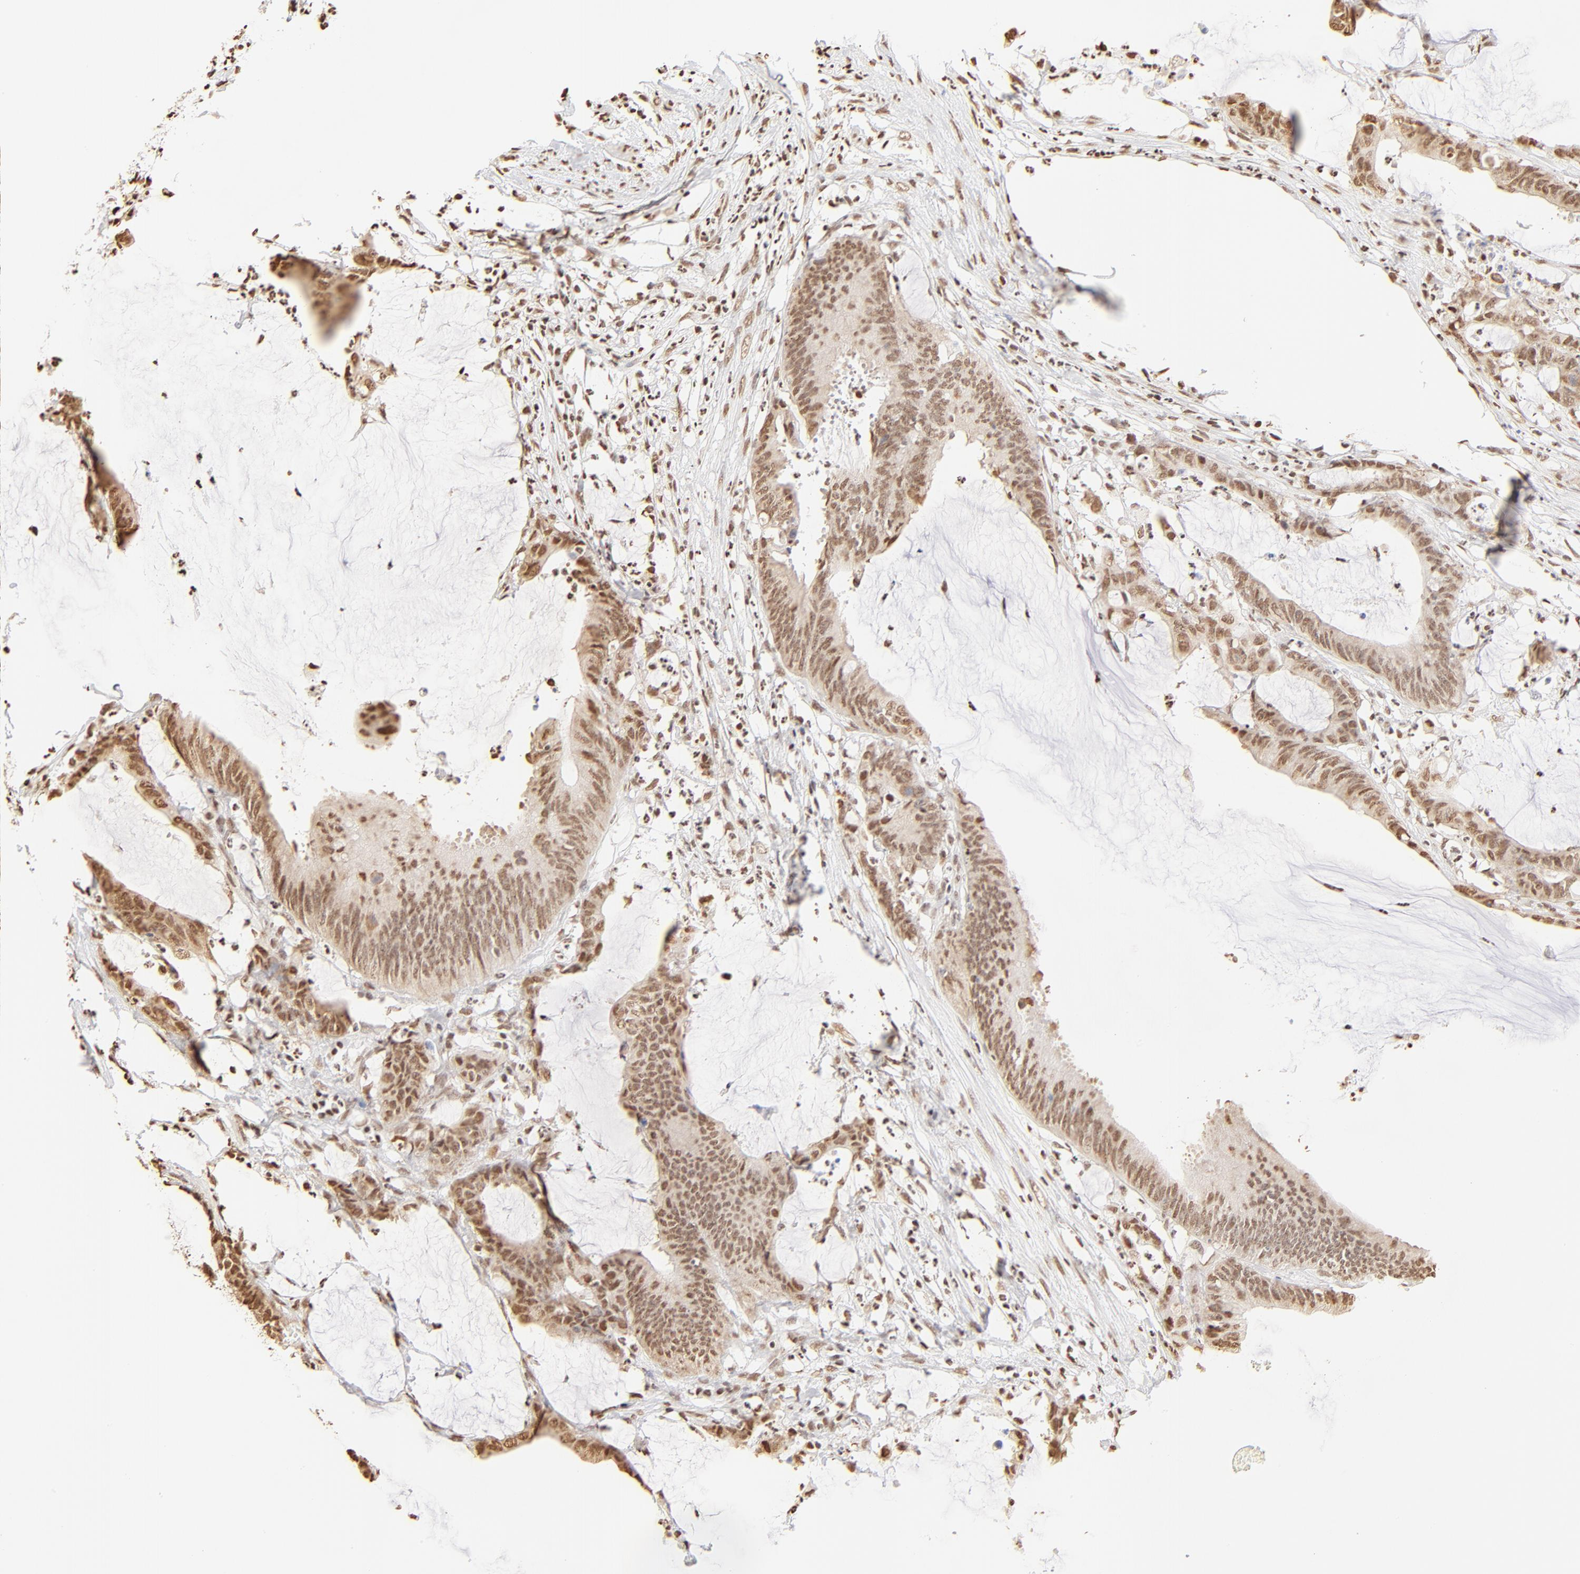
{"staining": {"intensity": "moderate", "quantity": ">75%", "location": "cytoplasmic/membranous,nuclear"}, "tissue": "colorectal cancer", "cell_type": "Tumor cells", "image_type": "cancer", "snomed": [{"axis": "morphology", "description": "Adenocarcinoma, NOS"}, {"axis": "topography", "description": "Rectum"}], "caption": "Human colorectal cancer (adenocarcinoma) stained with a brown dye shows moderate cytoplasmic/membranous and nuclear positive positivity in about >75% of tumor cells.", "gene": "ZNF540", "patient": {"sex": "female", "age": 66}}